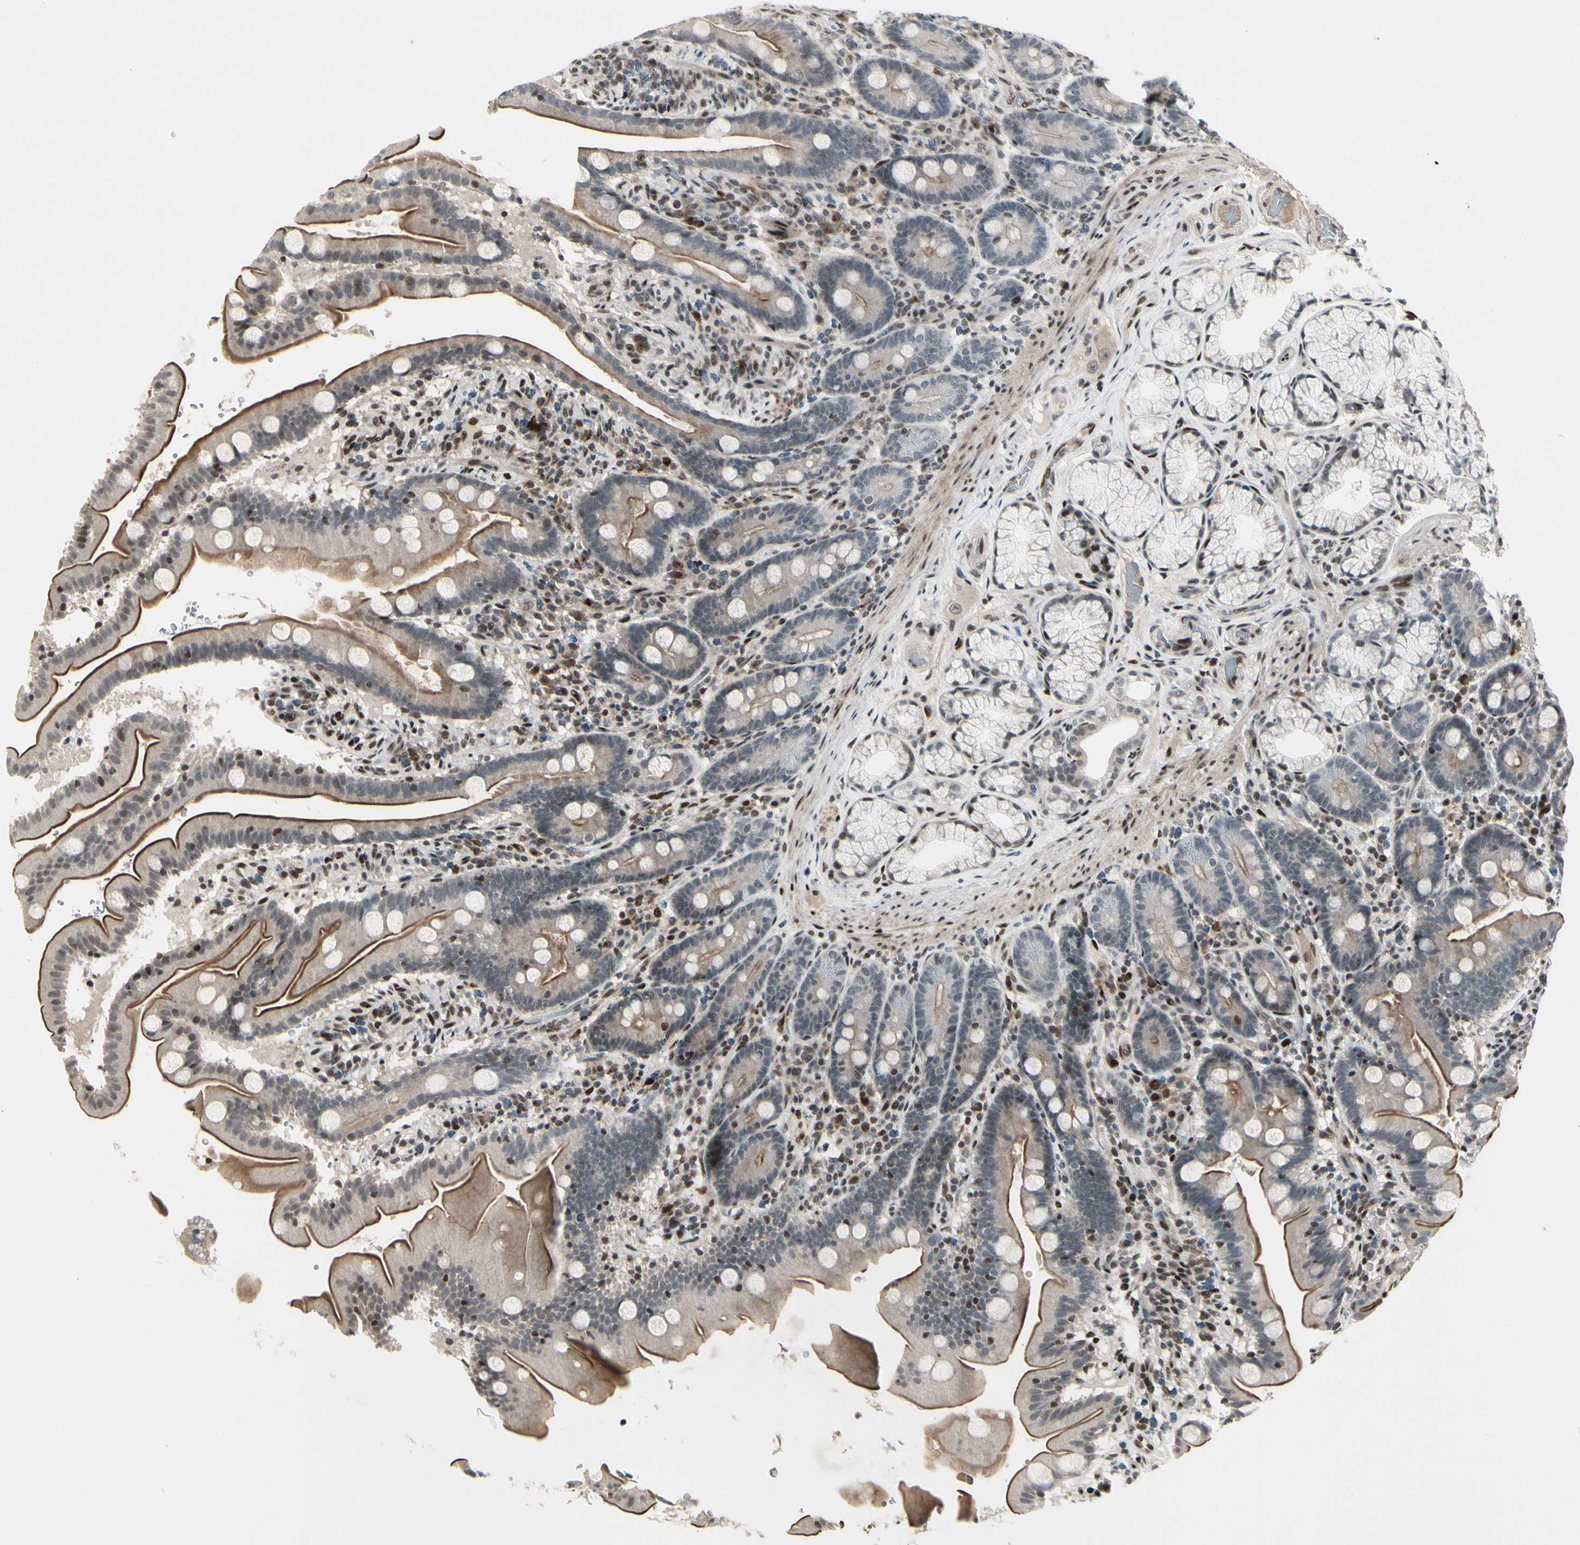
{"staining": {"intensity": "strong", "quantity": "25%-75%", "location": "cytoplasmic/membranous"}, "tissue": "duodenum", "cell_type": "Glandular cells", "image_type": "normal", "snomed": [{"axis": "morphology", "description": "Normal tissue, NOS"}, {"axis": "topography", "description": "Duodenum"}], "caption": "The histopathology image exhibits staining of benign duodenum, revealing strong cytoplasmic/membranous protein staining (brown color) within glandular cells. Nuclei are stained in blue.", "gene": "FOXJ2", "patient": {"sex": "male", "age": 54}}